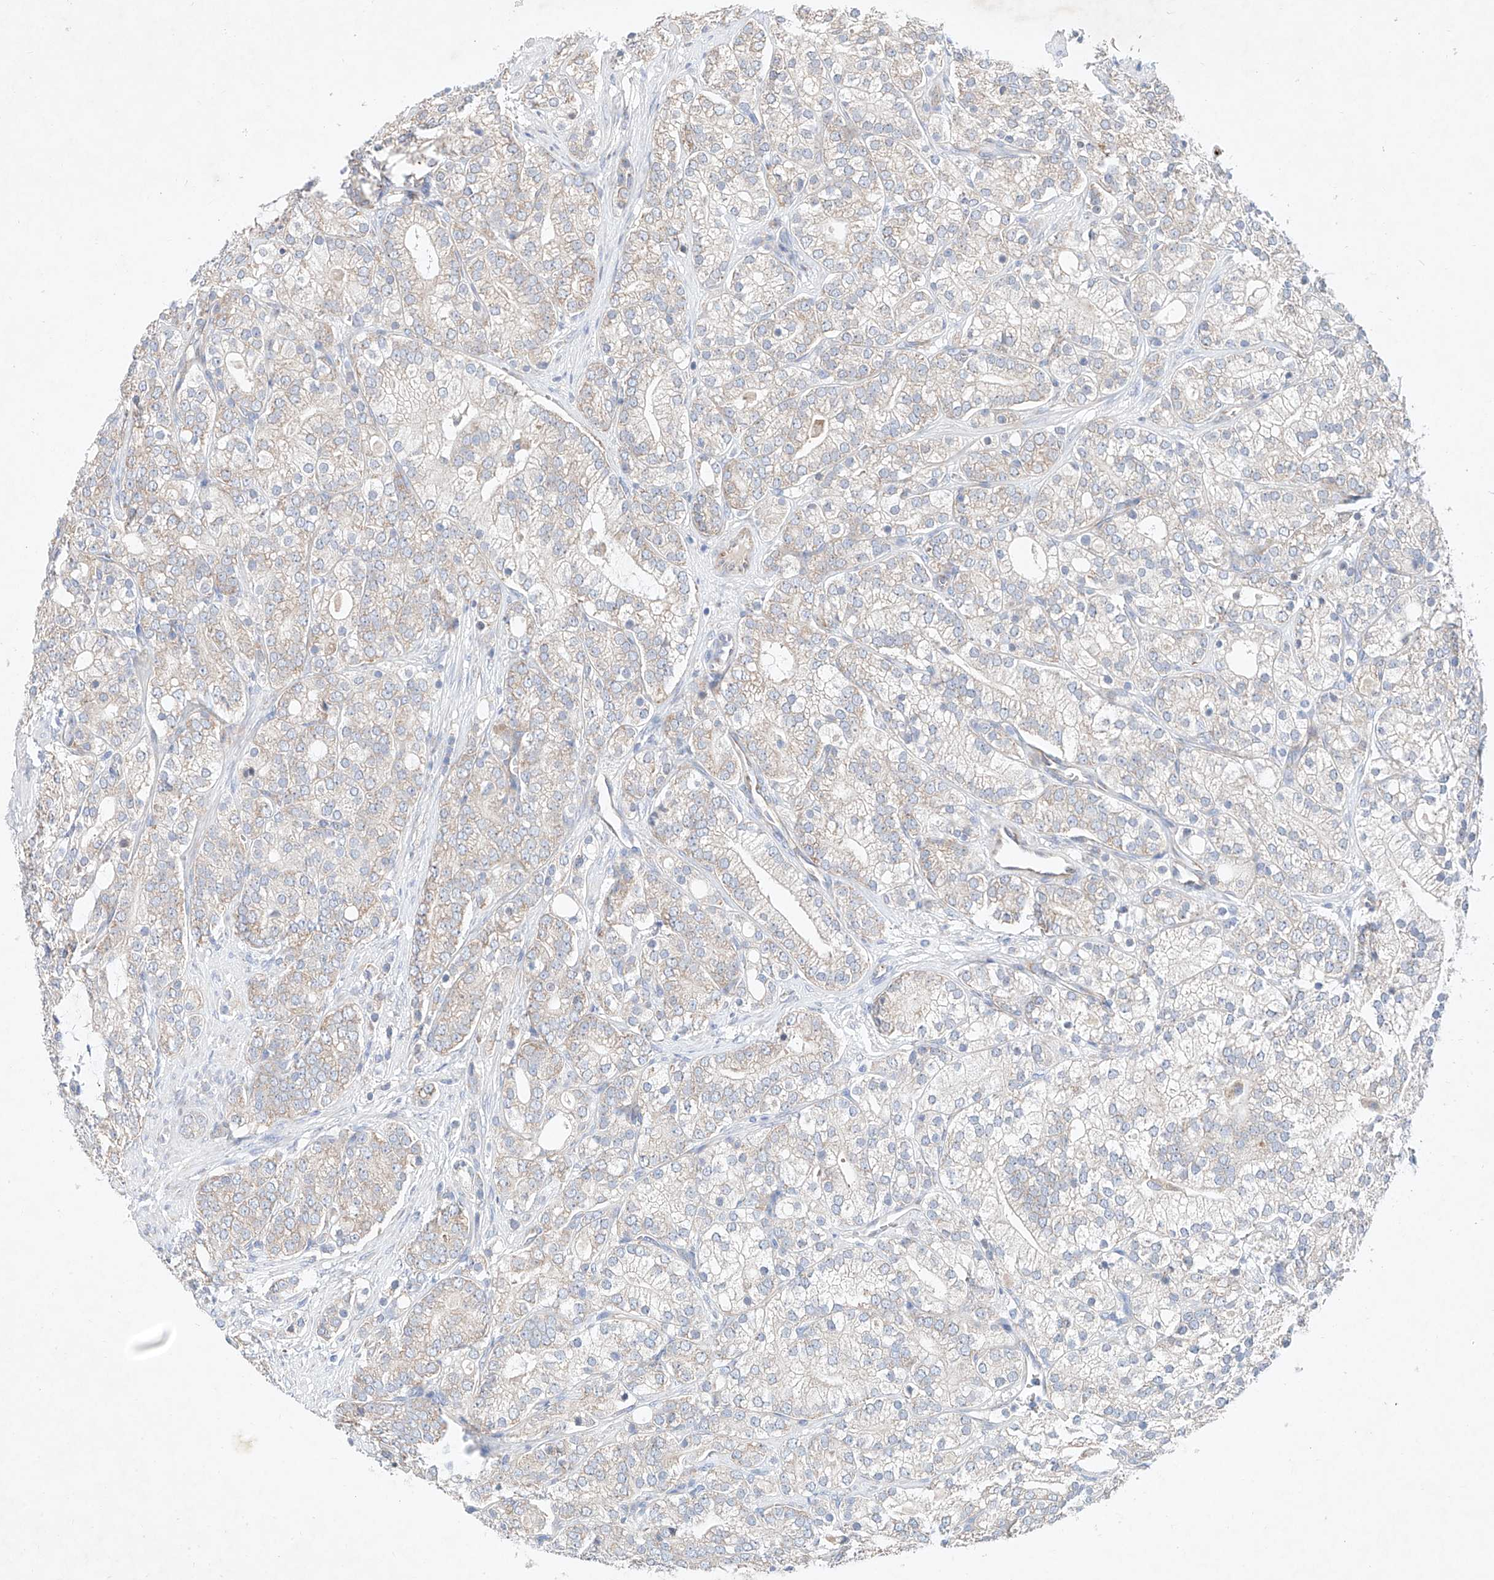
{"staining": {"intensity": "negative", "quantity": "none", "location": "none"}, "tissue": "prostate cancer", "cell_type": "Tumor cells", "image_type": "cancer", "snomed": [{"axis": "morphology", "description": "Adenocarcinoma, High grade"}, {"axis": "topography", "description": "Prostate"}], "caption": "High power microscopy micrograph of an IHC histopathology image of prostate cancer (adenocarcinoma (high-grade)), revealing no significant expression in tumor cells.", "gene": "FASTK", "patient": {"sex": "male", "age": 57}}